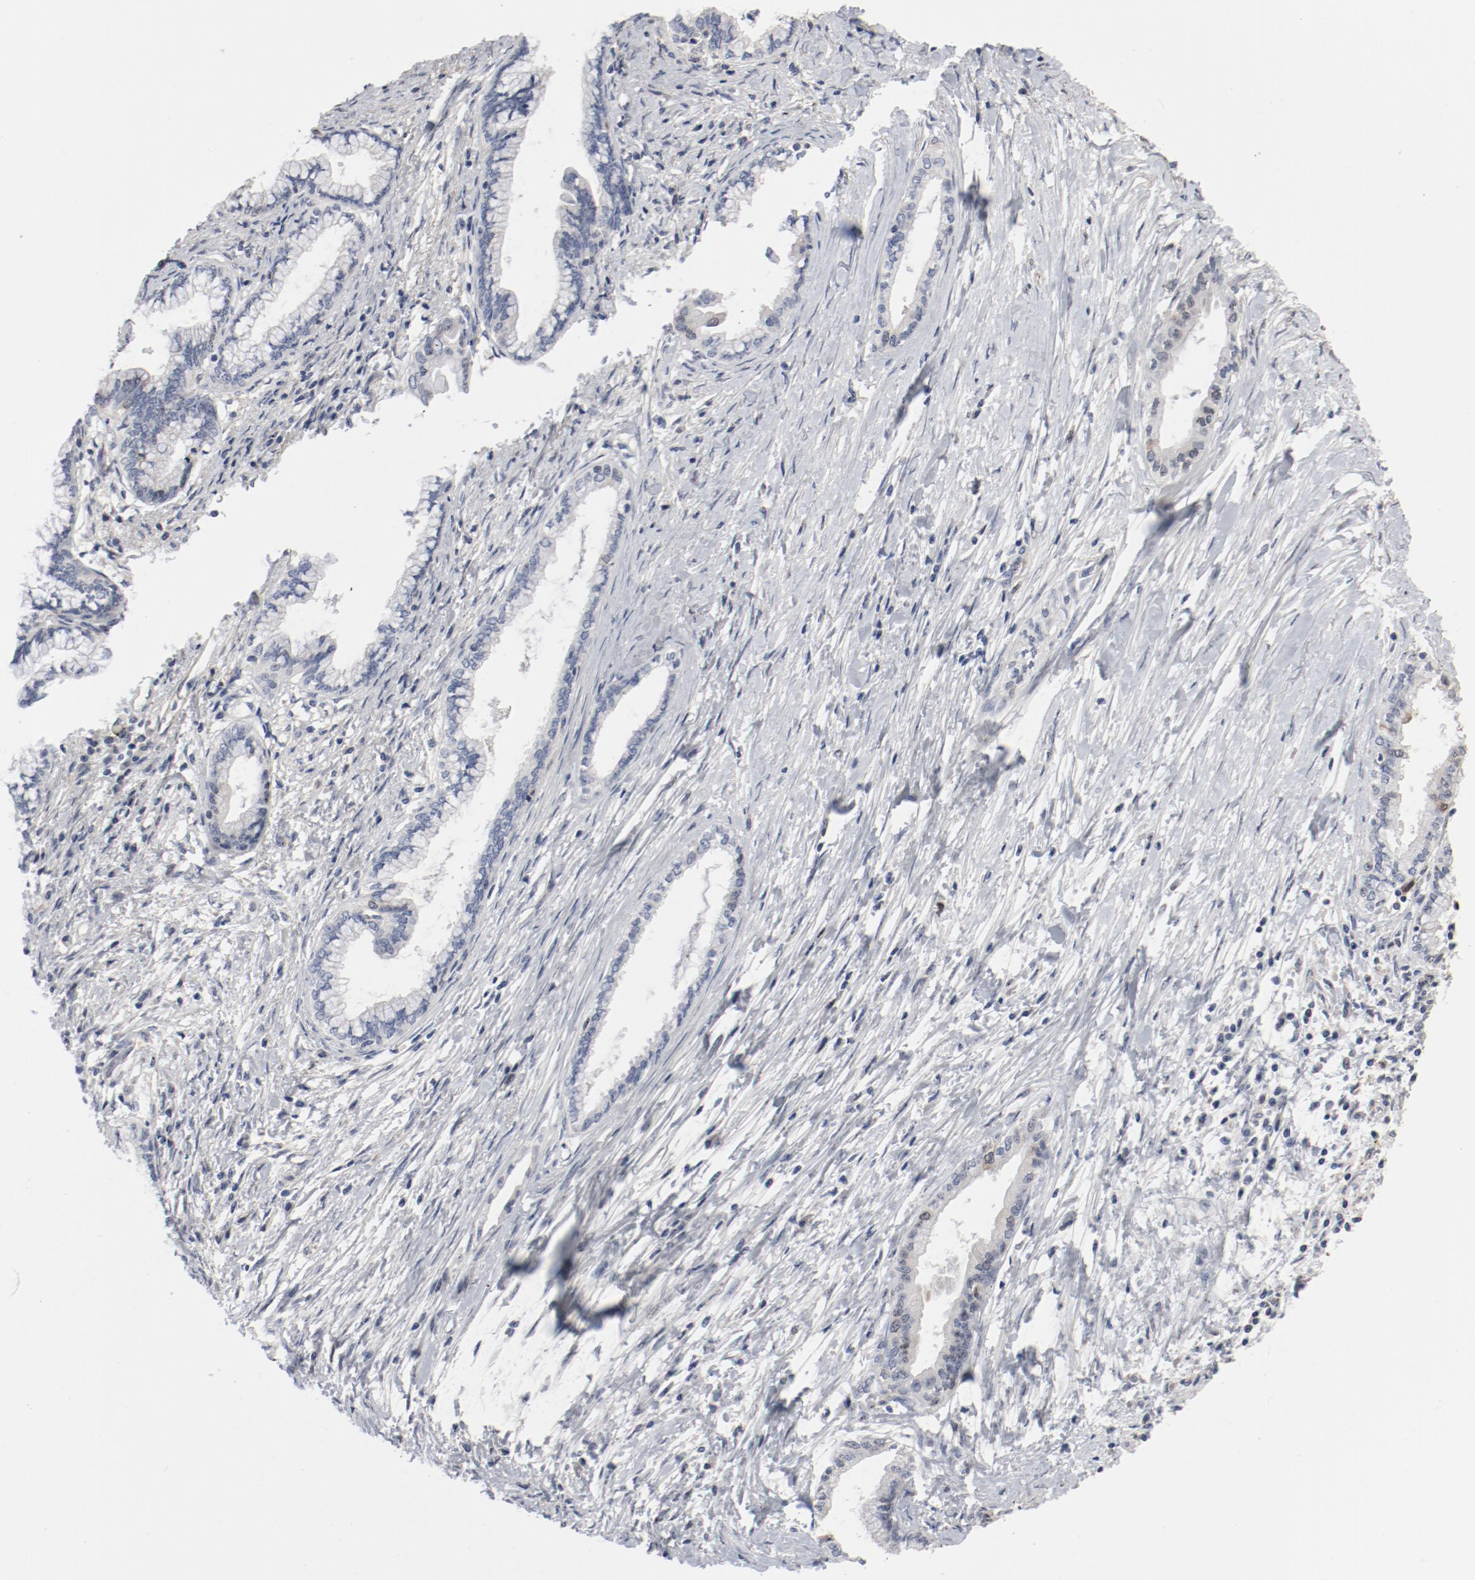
{"staining": {"intensity": "moderate", "quantity": "<25%", "location": "cytoplasmic/membranous,nuclear"}, "tissue": "pancreatic cancer", "cell_type": "Tumor cells", "image_type": "cancer", "snomed": [{"axis": "morphology", "description": "Adenocarcinoma, NOS"}, {"axis": "topography", "description": "Pancreas"}], "caption": "Protein expression analysis of human pancreatic cancer reveals moderate cytoplasmic/membranous and nuclear positivity in about <25% of tumor cells. The staining is performed using DAB brown chromogen to label protein expression. The nuclei are counter-stained blue using hematoxylin.", "gene": "CDK1", "patient": {"sex": "female", "age": 64}}